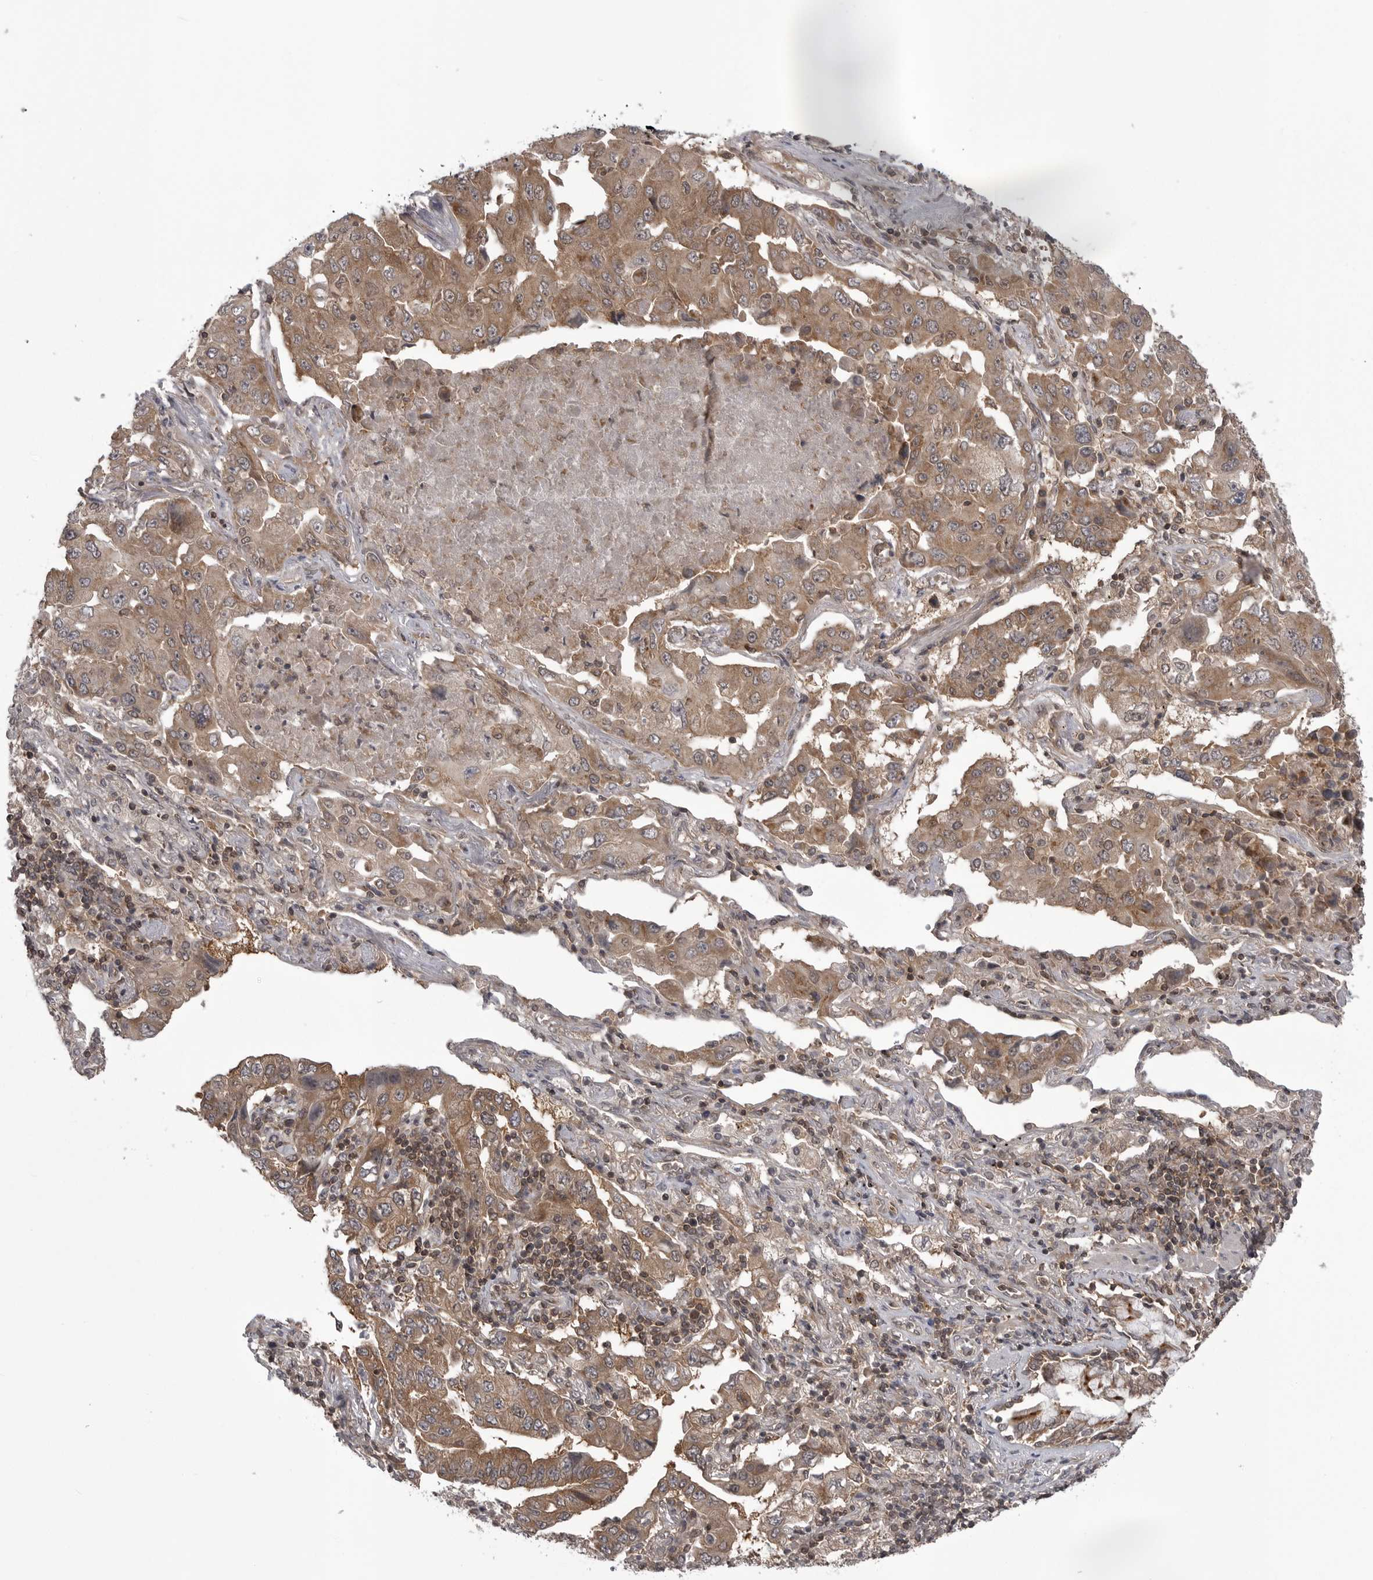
{"staining": {"intensity": "moderate", "quantity": ">75%", "location": "cytoplasmic/membranous"}, "tissue": "lung cancer", "cell_type": "Tumor cells", "image_type": "cancer", "snomed": [{"axis": "morphology", "description": "Adenocarcinoma, NOS"}, {"axis": "topography", "description": "Lung"}], "caption": "A high-resolution histopathology image shows immunohistochemistry staining of lung adenocarcinoma, which exhibits moderate cytoplasmic/membranous positivity in approximately >75% of tumor cells.", "gene": "STK24", "patient": {"sex": "female", "age": 65}}